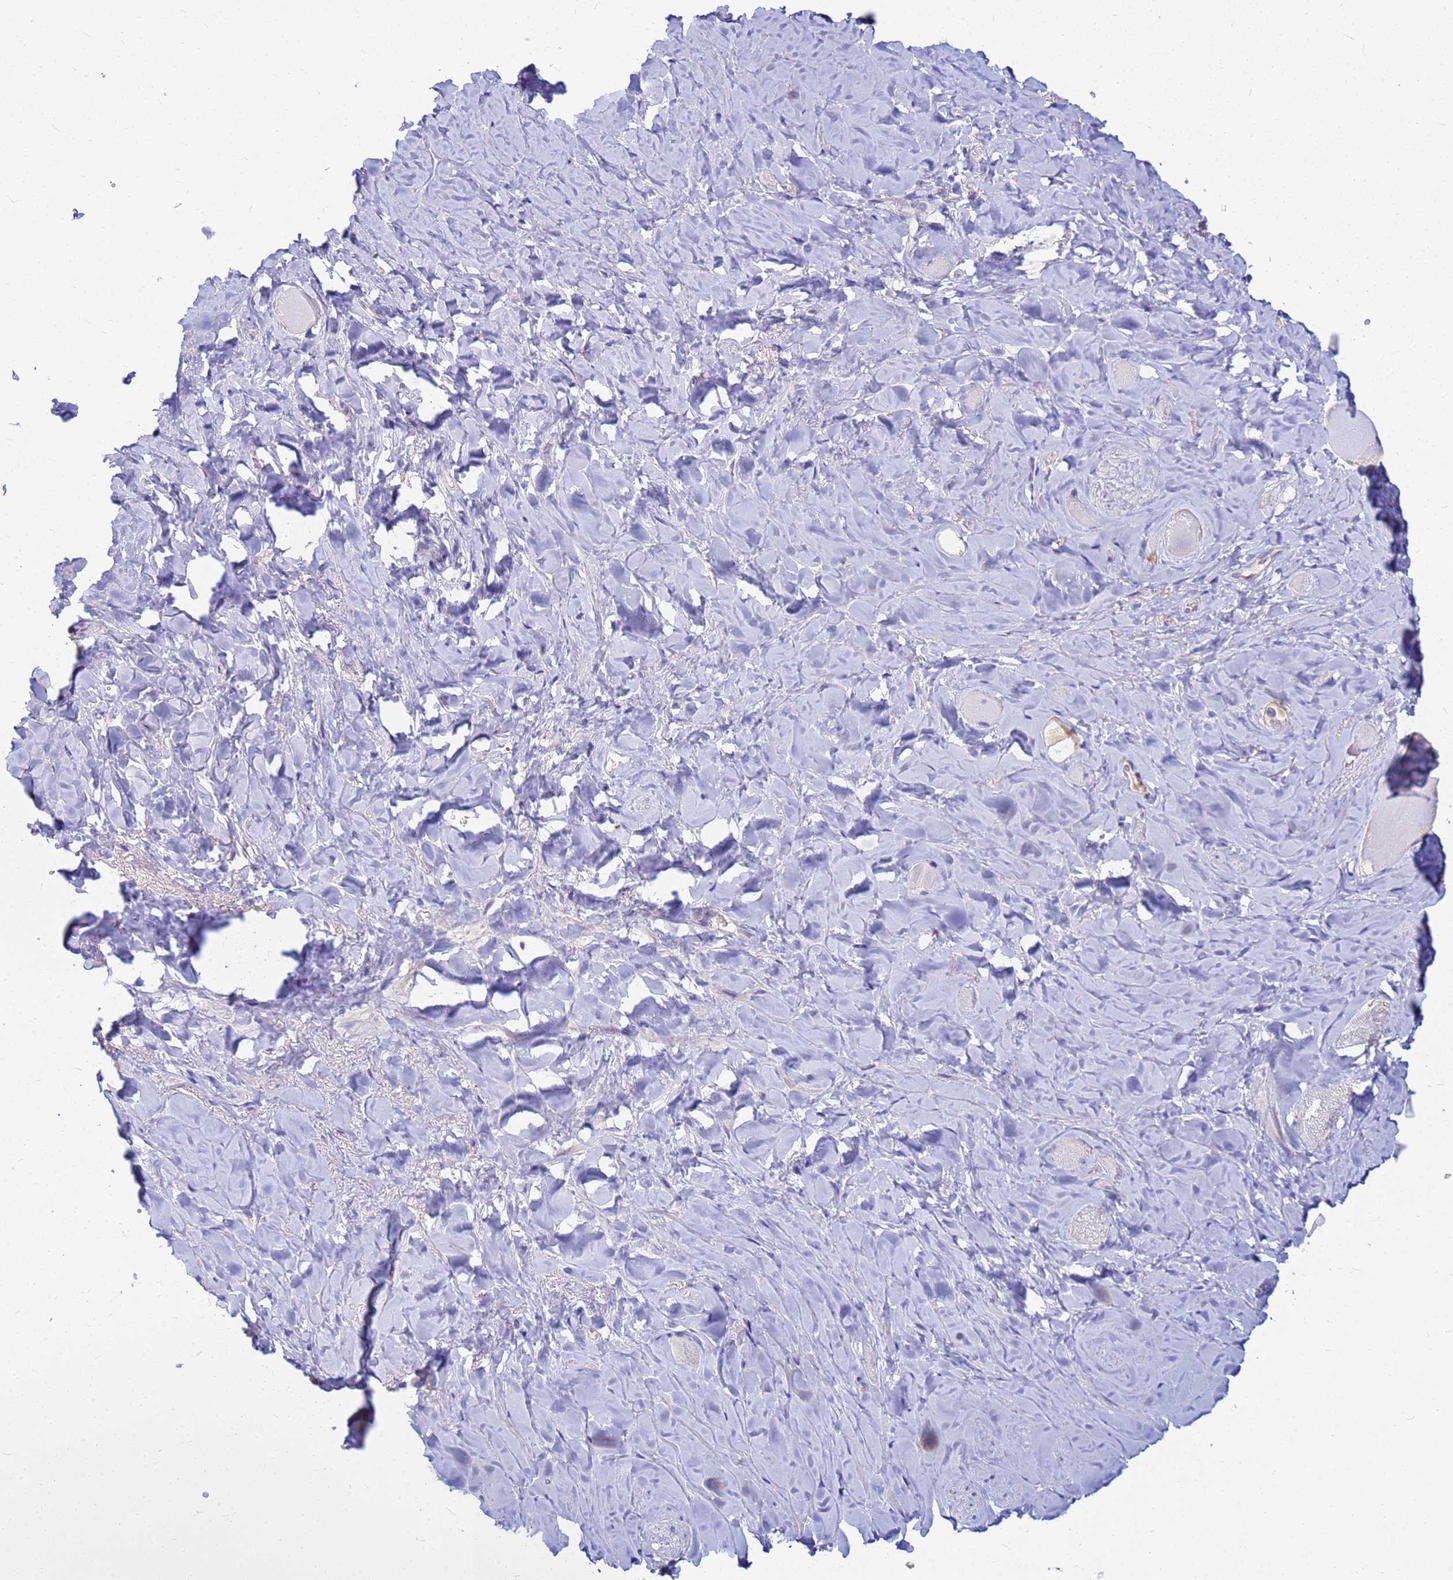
{"staining": {"intensity": "negative", "quantity": "none", "location": "none"}, "tissue": "smooth muscle", "cell_type": "Smooth muscle cells", "image_type": "normal", "snomed": [{"axis": "morphology", "description": "Normal tissue, NOS"}, {"axis": "topography", "description": "Smooth muscle"}, {"axis": "topography", "description": "Peripheral nerve tissue"}], "caption": "Immunohistochemical staining of benign smooth muscle demonstrates no significant positivity in smooth muscle cells.", "gene": "DPRX", "patient": {"sex": "male", "age": 69}}